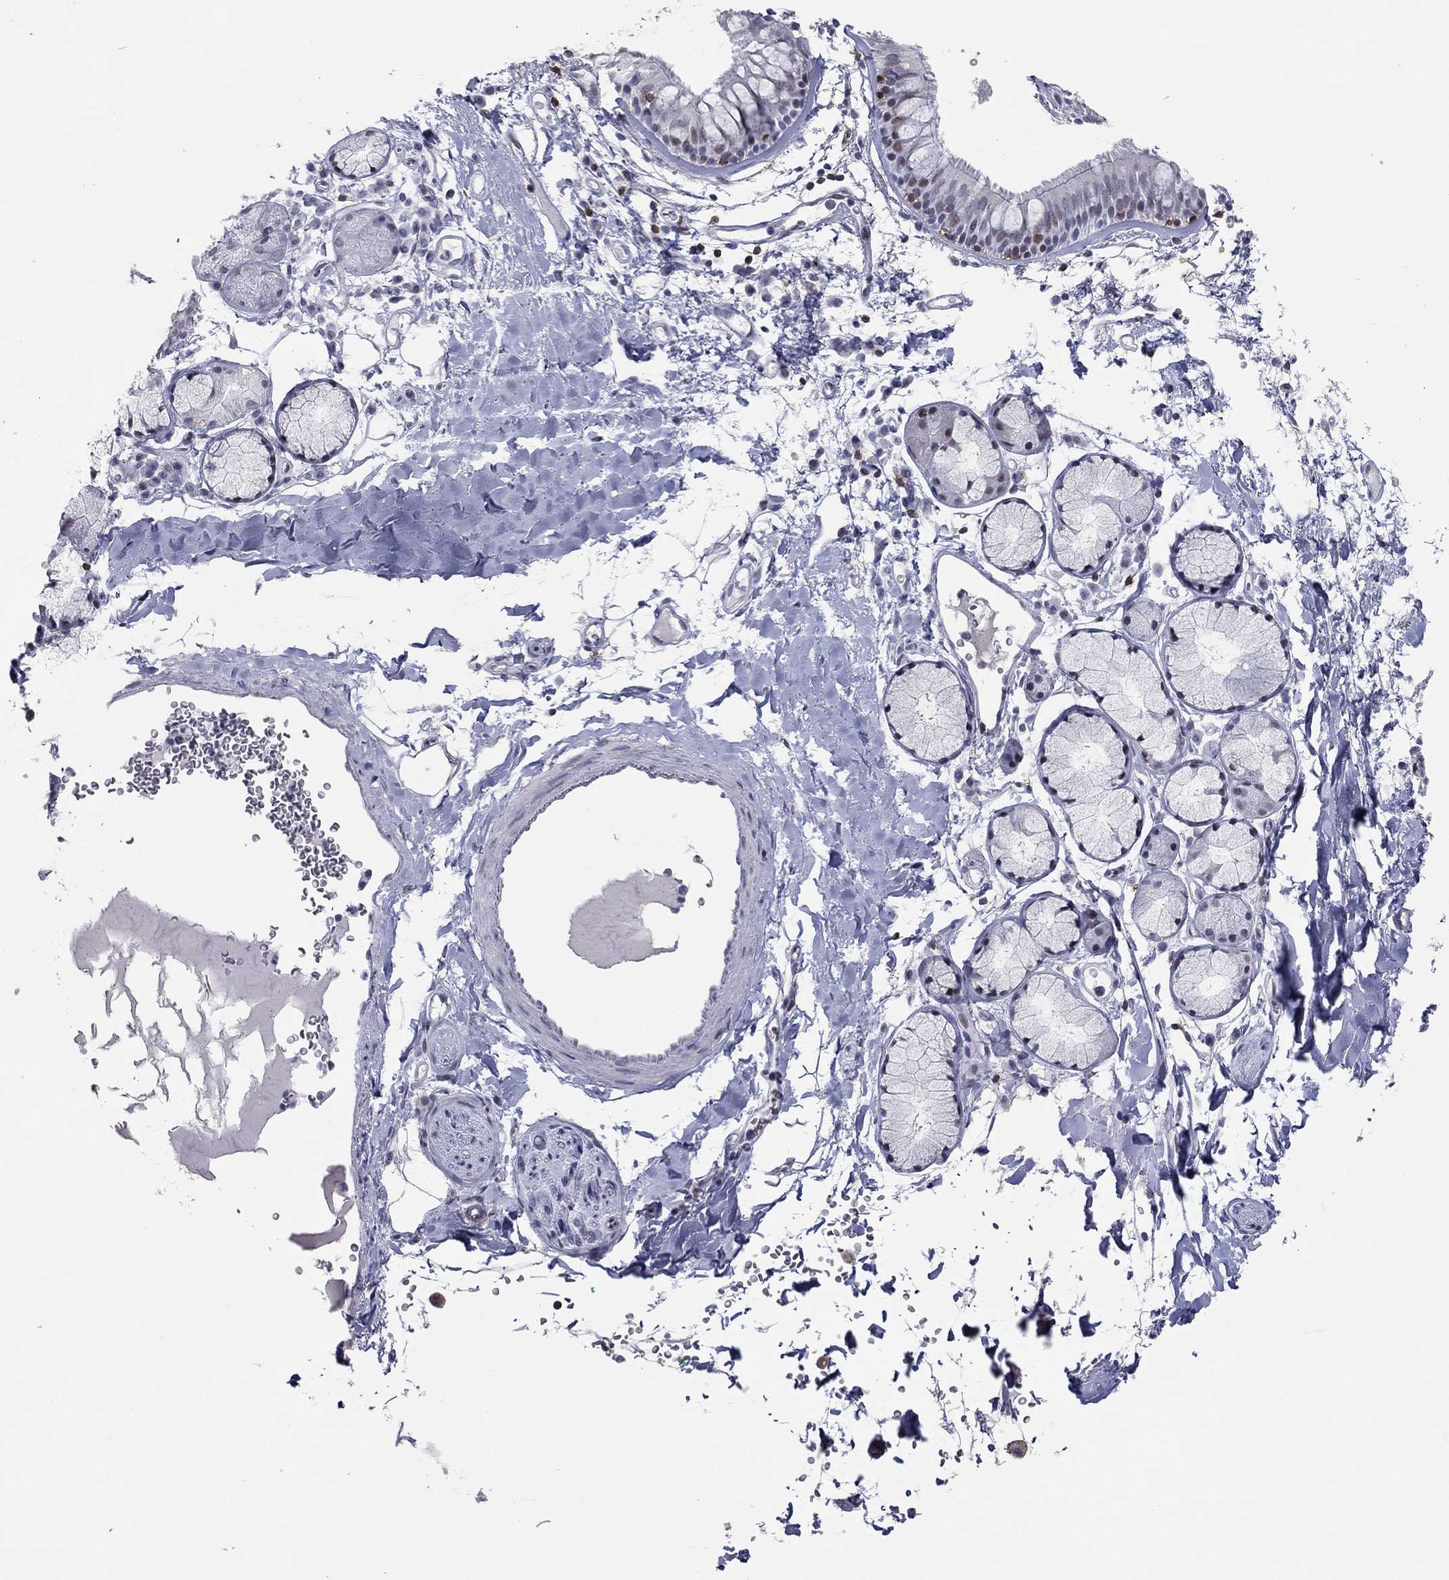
{"staining": {"intensity": "negative", "quantity": "none", "location": "none"}, "tissue": "bronchus", "cell_type": "Respiratory epithelial cells", "image_type": "normal", "snomed": [{"axis": "morphology", "description": "Normal tissue, NOS"}, {"axis": "morphology", "description": "Squamous cell carcinoma, NOS"}, {"axis": "topography", "description": "Cartilage tissue"}, {"axis": "topography", "description": "Bronchus"}], "caption": "This is a image of immunohistochemistry staining of benign bronchus, which shows no positivity in respiratory epithelial cells.", "gene": "ITGAE", "patient": {"sex": "male", "age": 72}}